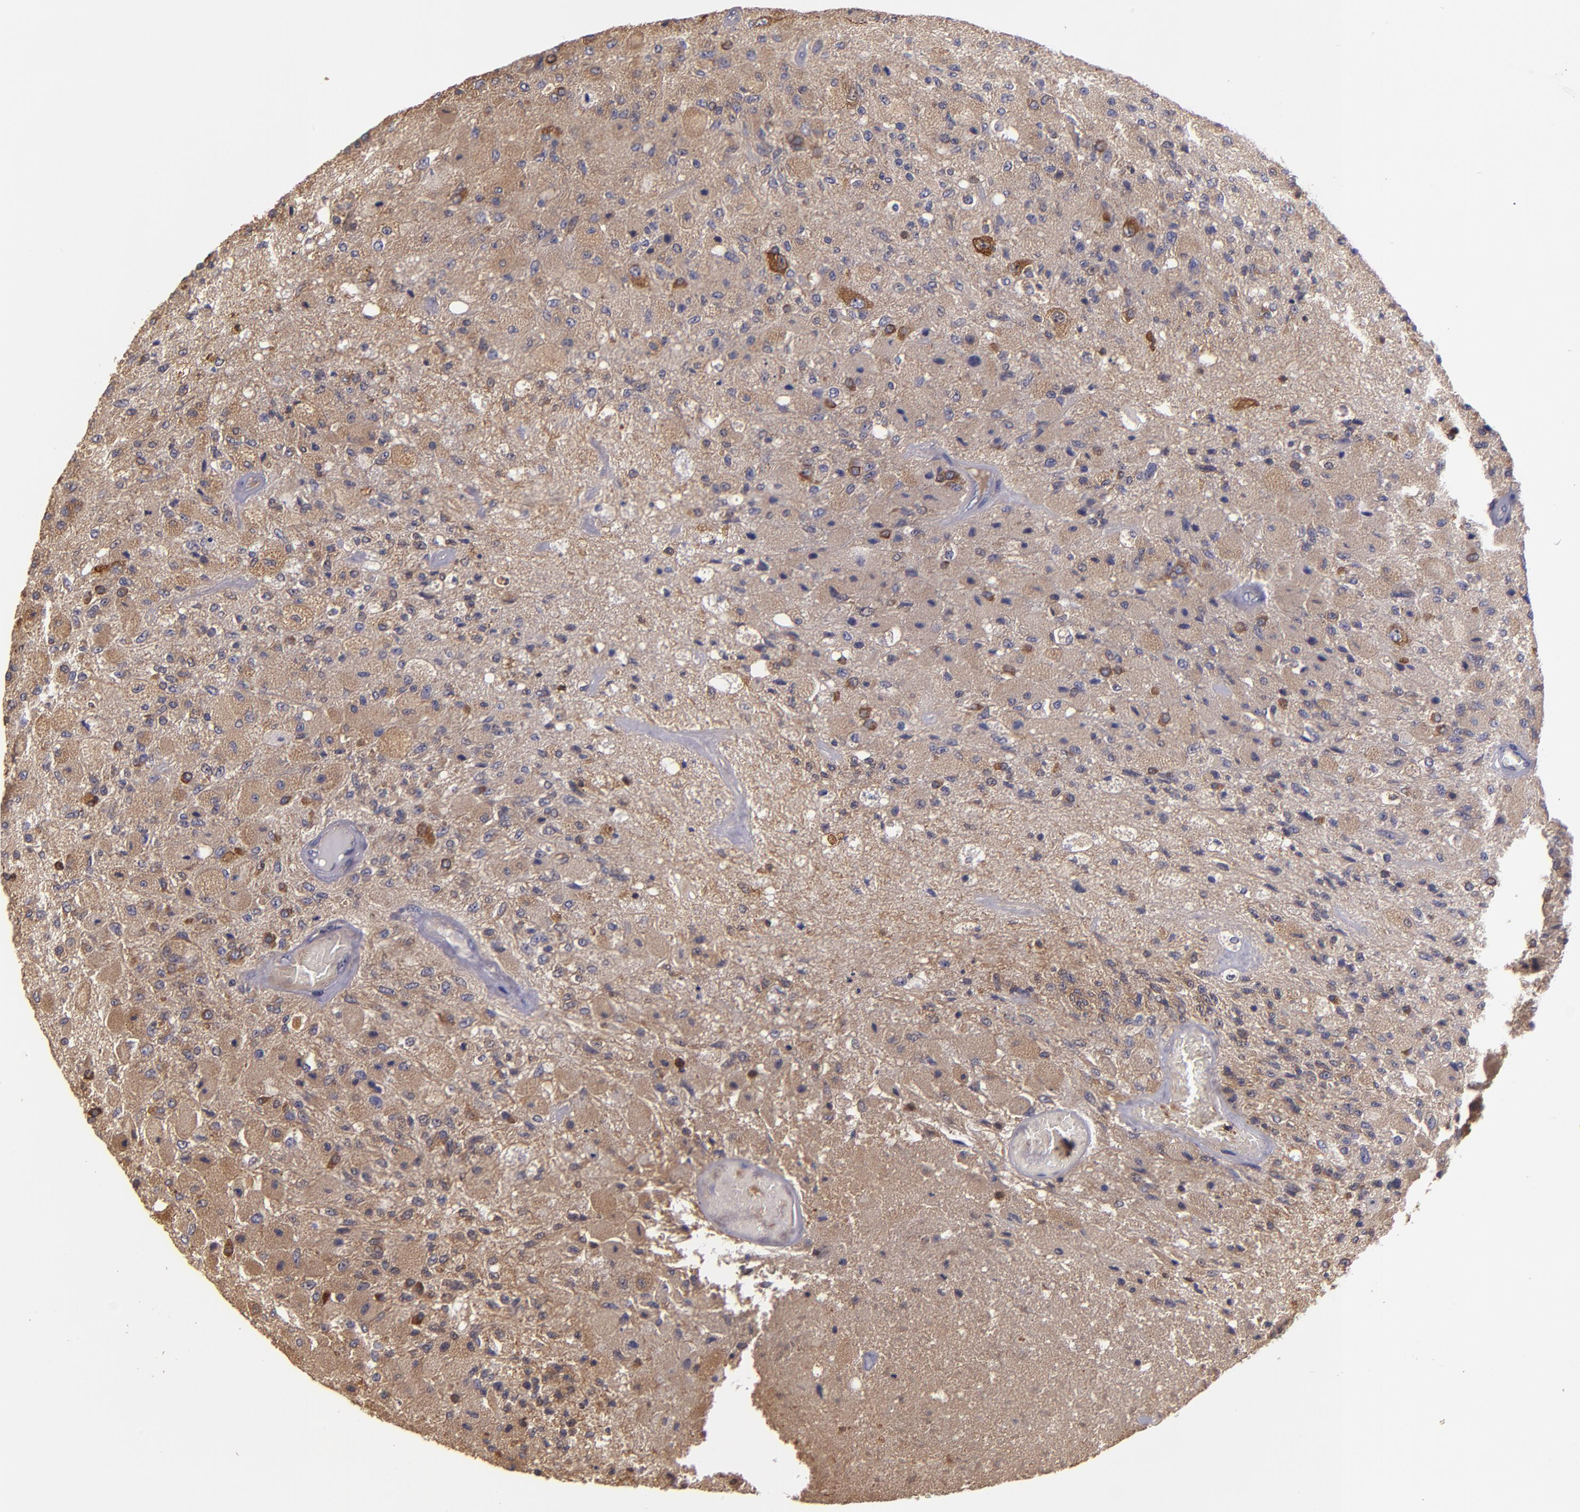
{"staining": {"intensity": "moderate", "quantity": ">75%", "location": "cytoplasmic/membranous"}, "tissue": "glioma", "cell_type": "Tumor cells", "image_type": "cancer", "snomed": [{"axis": "morphology", "description": "Normal tissue, NOS"}, {"axis": "morphology", "description": "Glioma, malignant, High grade"}, {"axis": "topography", "description": "Cerebral cortex"}], "caption": "High-grade glioma (malignant) stained for a protein shows moderate cytoplasmic/membranous positivity in tumor cells.", "gene": "CARS1", "patient": {"sex": "male", "age": 77}}